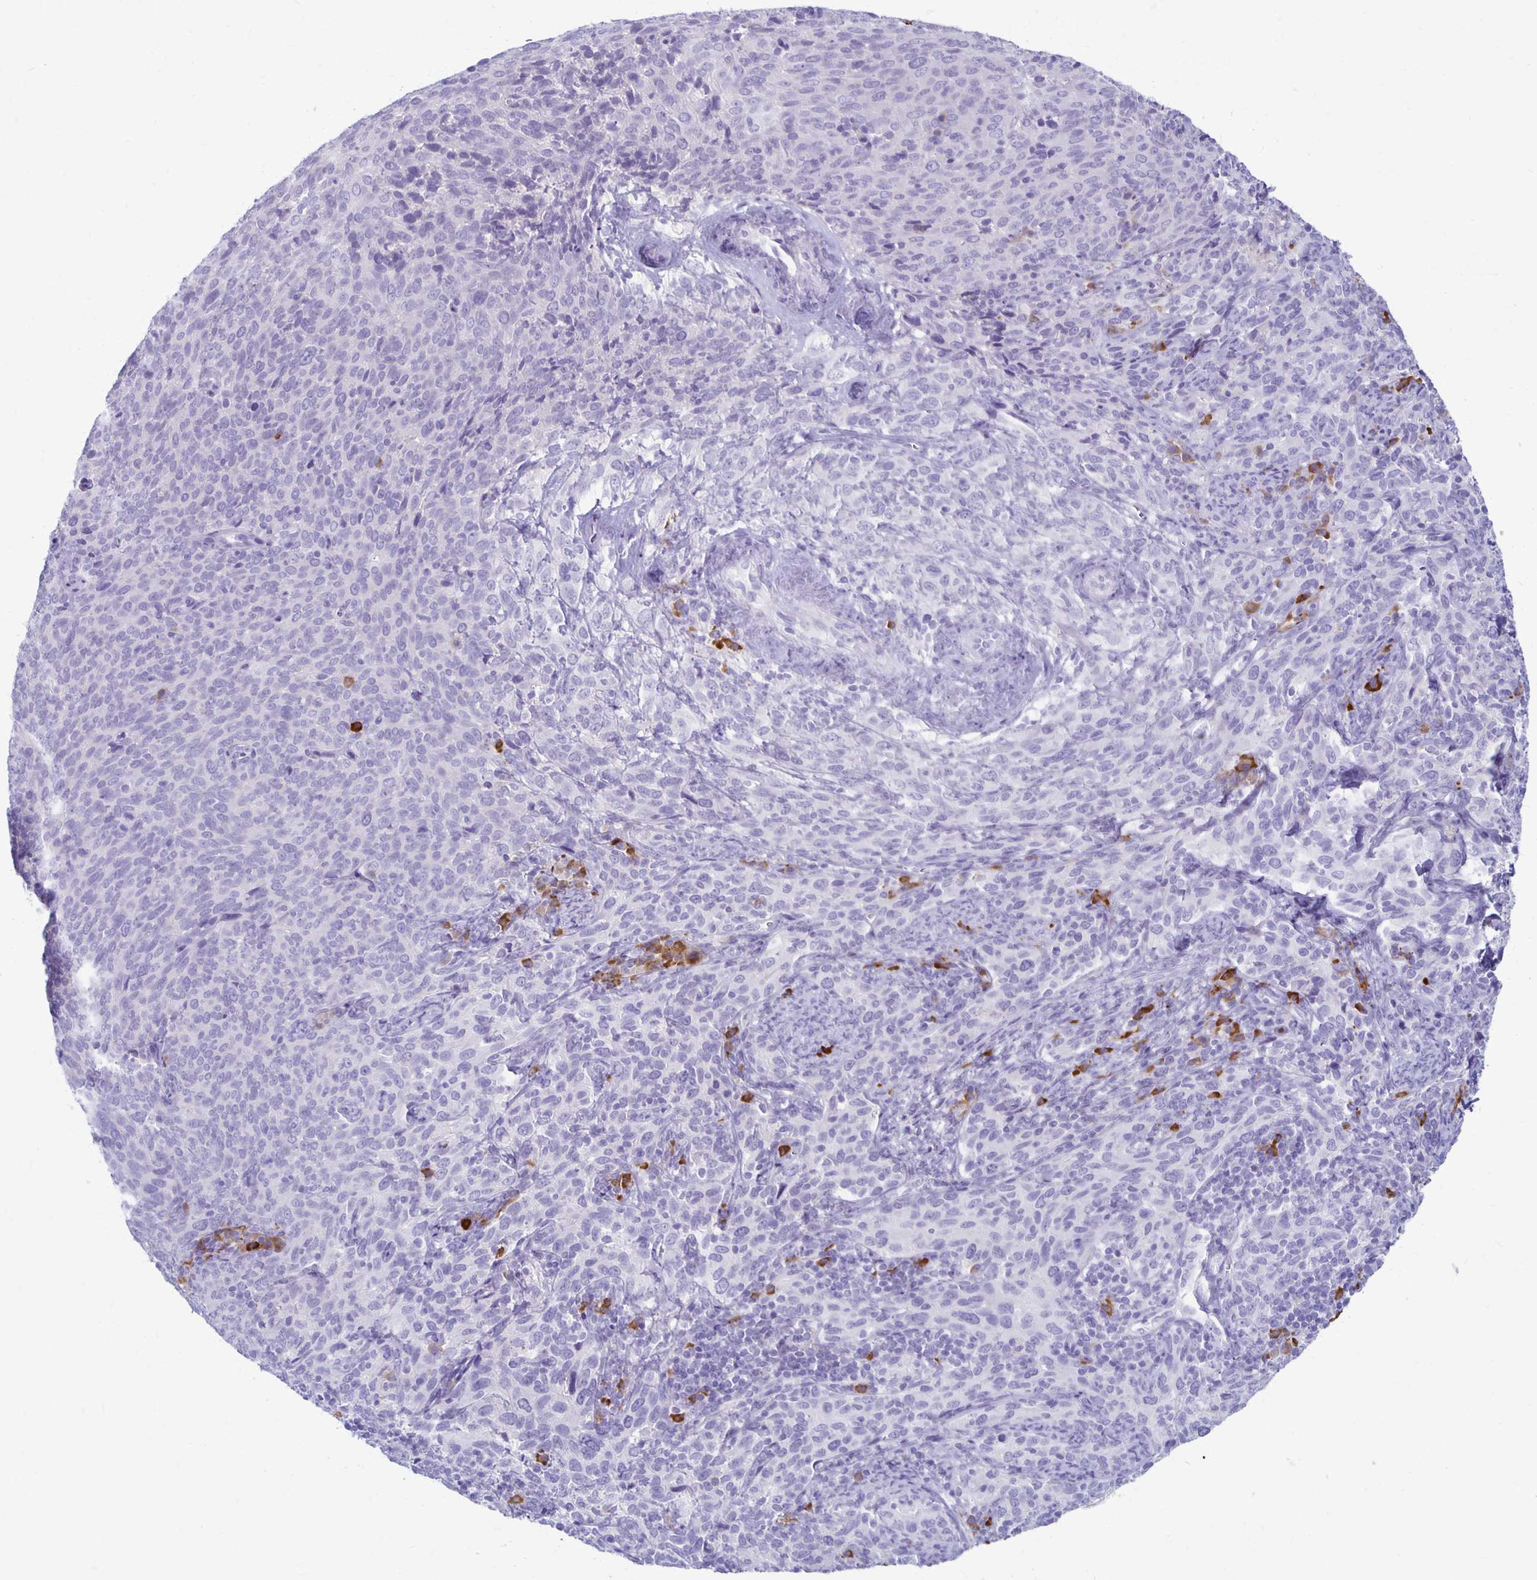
{"staining": {"intensity": "negative", "quantity": "none", "location": "none"}, "tissue": "cervical cancer", "cell_type": "Tumor cells", "image_type": "cancer", "snomed": [{"axis": "morphology", "description": "Squamous cell carcinoma, NOS"}, {"axis": "topography", "description": "Cervix"}], "caption": "High power microscopy histopathology image of an immunohistochemistry histopathology image of squamous cell carcinoma (cervical), revealing no significant staining in tumor cells.", "gene": "FNTB", "patient": {"sex": "female", "age": 51}}